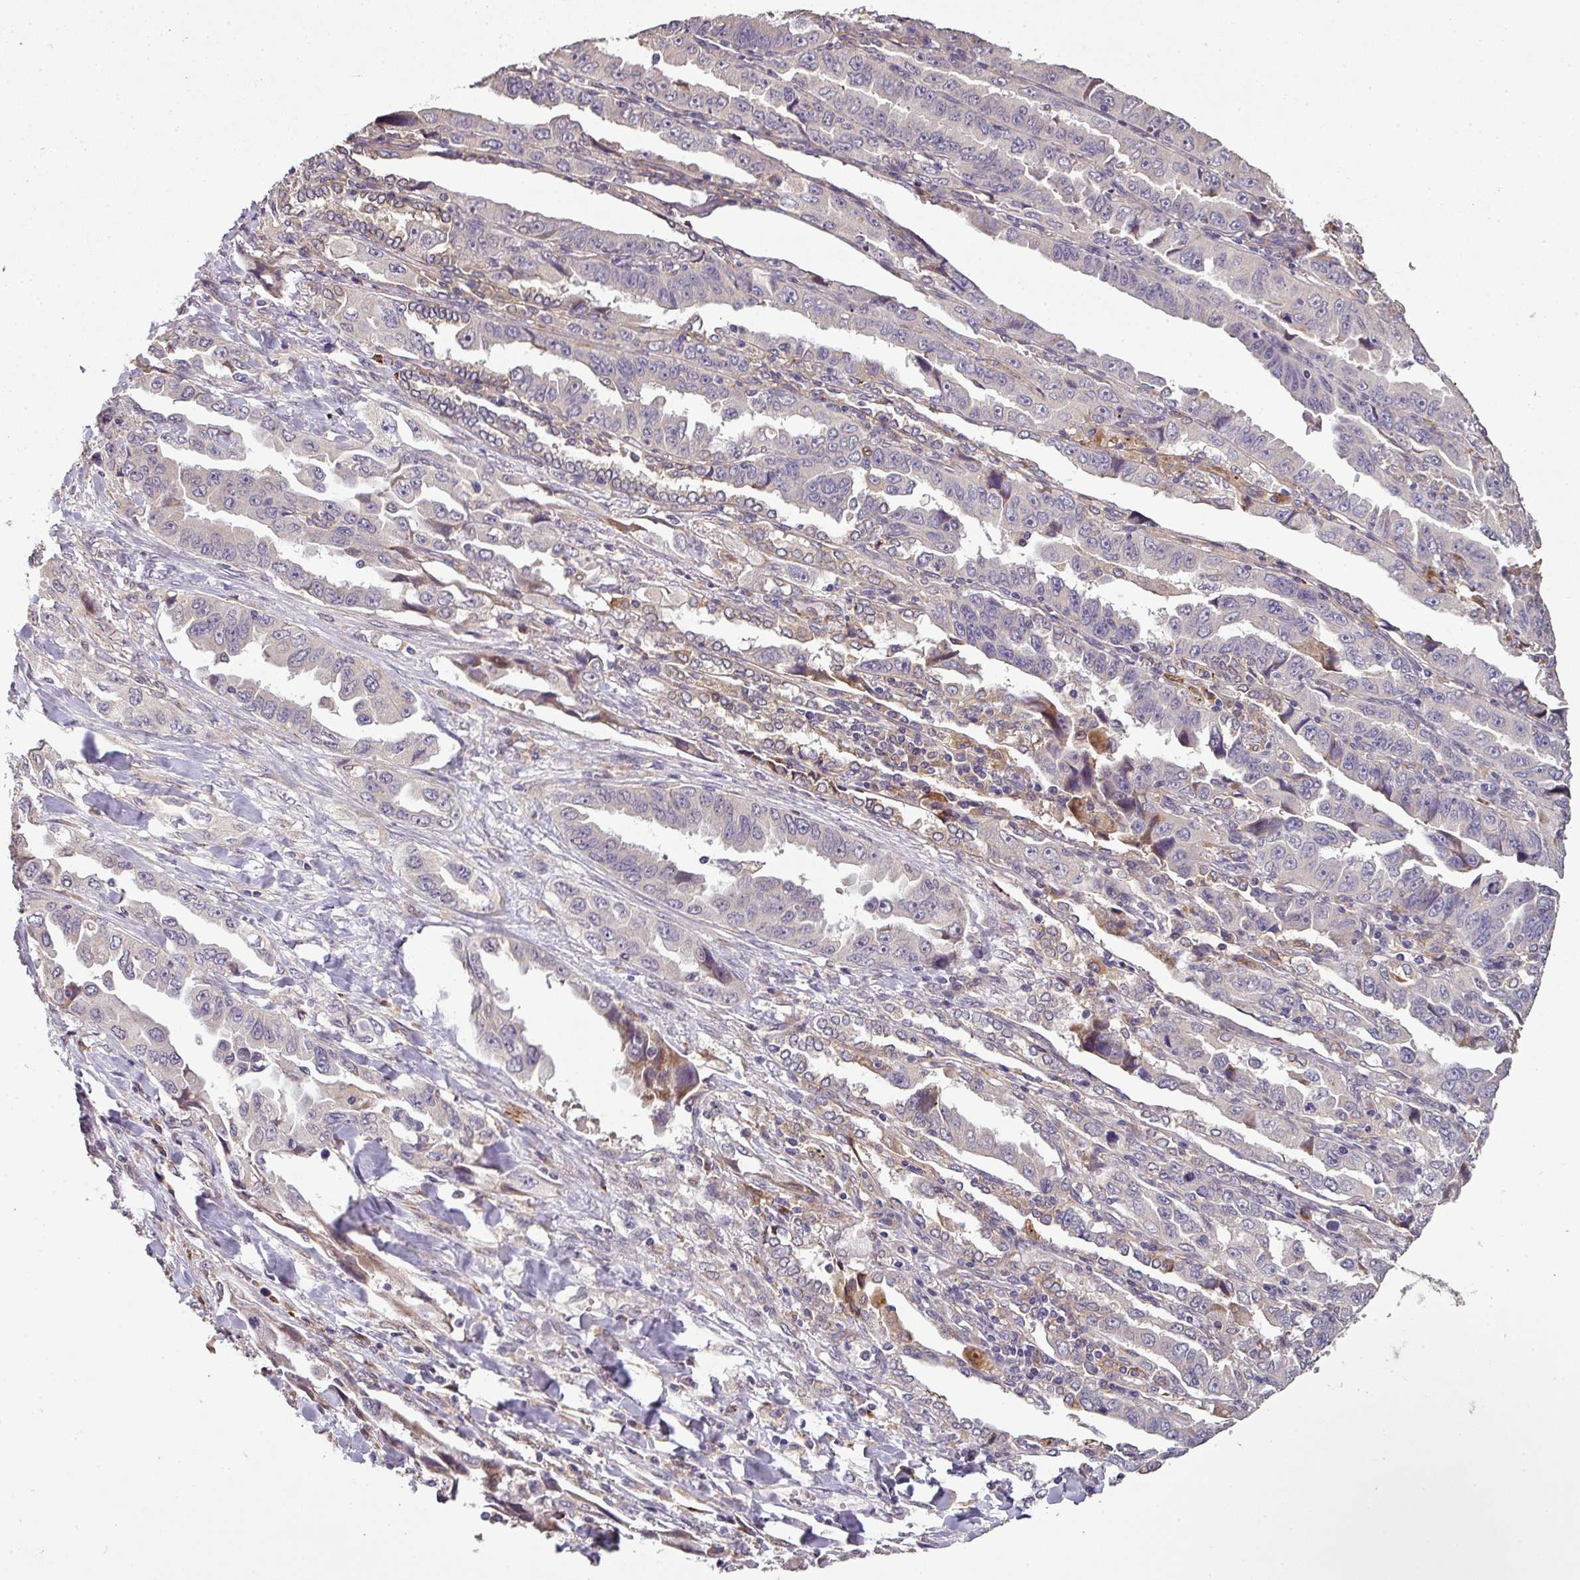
{"staining": {"intensity": "negative", "quantity": "none", "location": "none"}, "tissue": "lung cancer", "cell_type": "Tumor cells", "image_type": "cancer", "snomed": [{"axis": "morphology", "description": "Adenocarcinoma, NOS"}, {"axis": "topography", "description": "Lung"}], "caption": "Tumor cells are negative for protein expression in human lung cancer.", "gene": "SPCS3", "patient": {"sex": "female", "age": 51}}